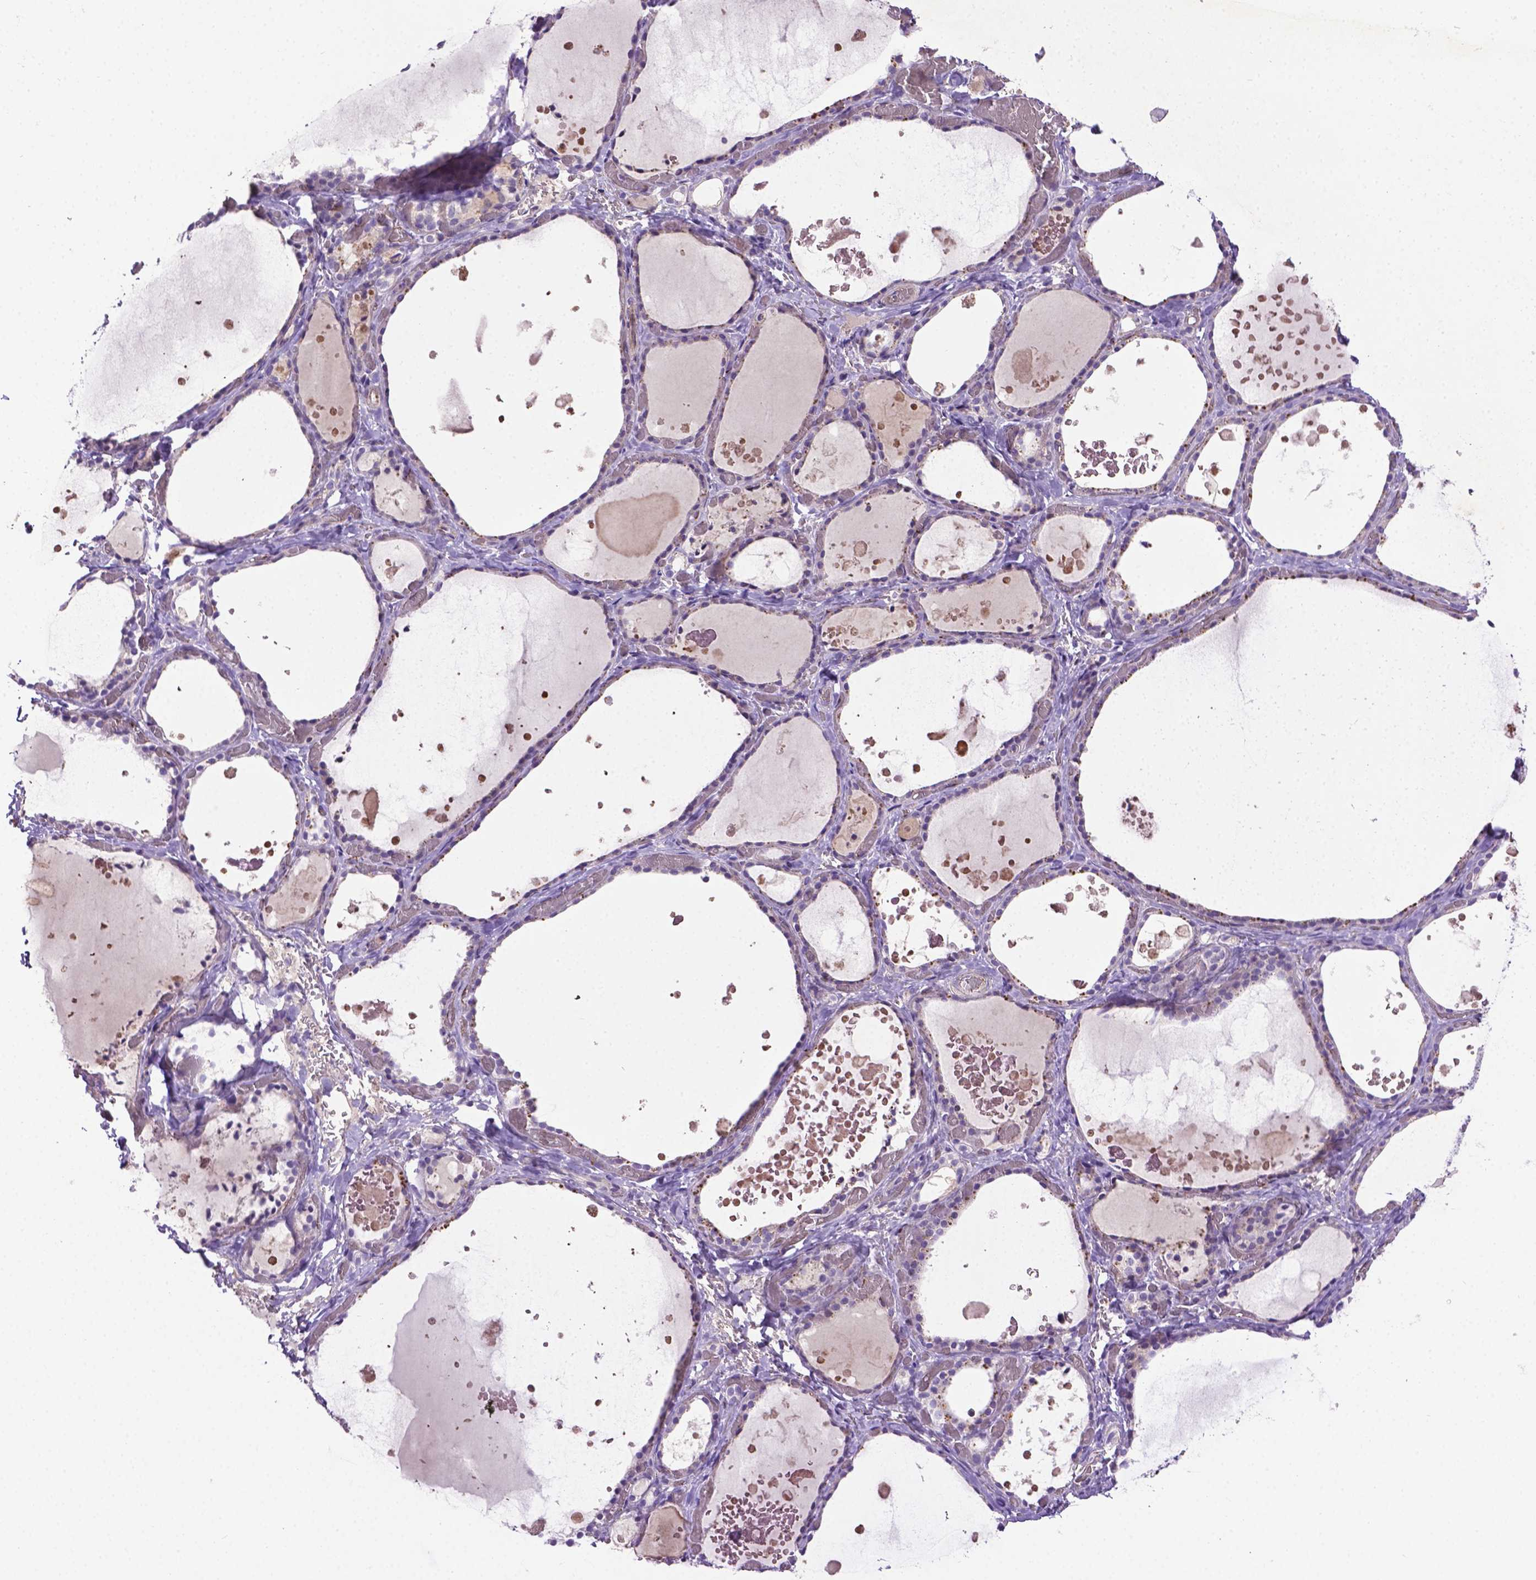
{"staining": {"intensity": "negative", "quantity": "none", "location": "none"}, "tissue": "thyroid gland", "cell_type": "Glandular cells", "image_type": "normal", "snomed": [{"axis": "morphology", "description": "Normal tissue, NOS"}, {"axis": "topography", "description": "Thyroid gland"}], "caption": "Micrograph shows no significant protein expression in glandular cells of normal thyroid gland. The staining is performed using DAB (3,3'-diaminobenzidine) brown chromogen with nuclei counter-stained in using hematoxylin.", "gene": "CCER2", "patient": {"sex": "female", "age": 56}}